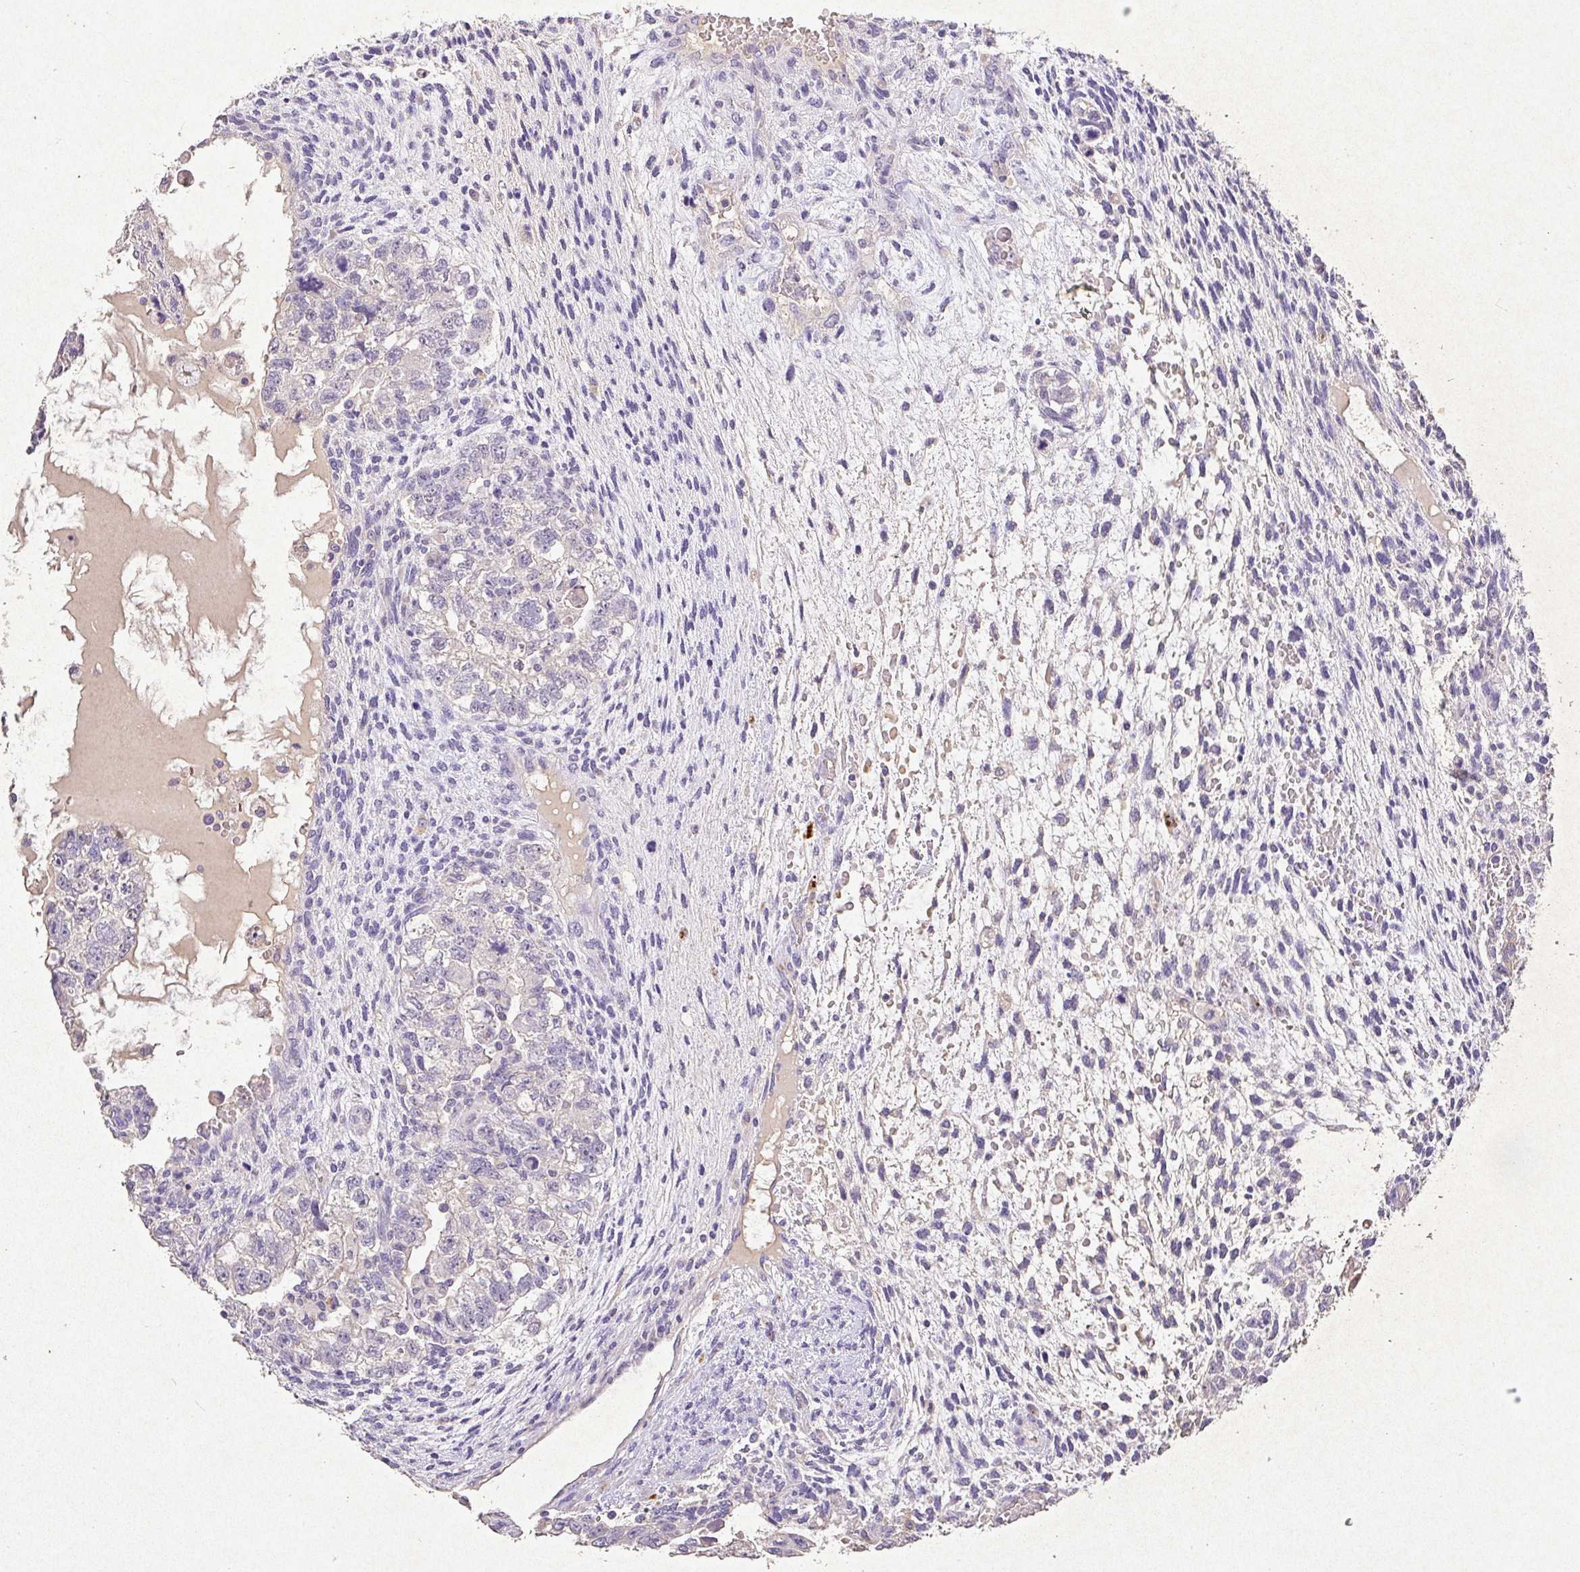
{"staining": {"intensity": "negative", "quantity": "none", "location": "none"}, "tissue": "testis cancer", "cell_type": "Tumor cells", "image_type": "cancer", "snomed": [{"axis": "morphology", "description": "Normal tissue, NOS"}, {"axis": "morphology", "description": "Carcinoma, Embryonal, NOS"}, {"axis": "topography", "description": "Testis"}], "caption": "IHC image of embryonal carcinoma (testis) stained for a protein (brown), which exhibits no positivity in tumor cells. (DAB immunohistochemistry (IHC) visualized using brightfield microscopy, high magnification).", "gene": "RPS2", "patient": {"sex": "male", "age": 36}}